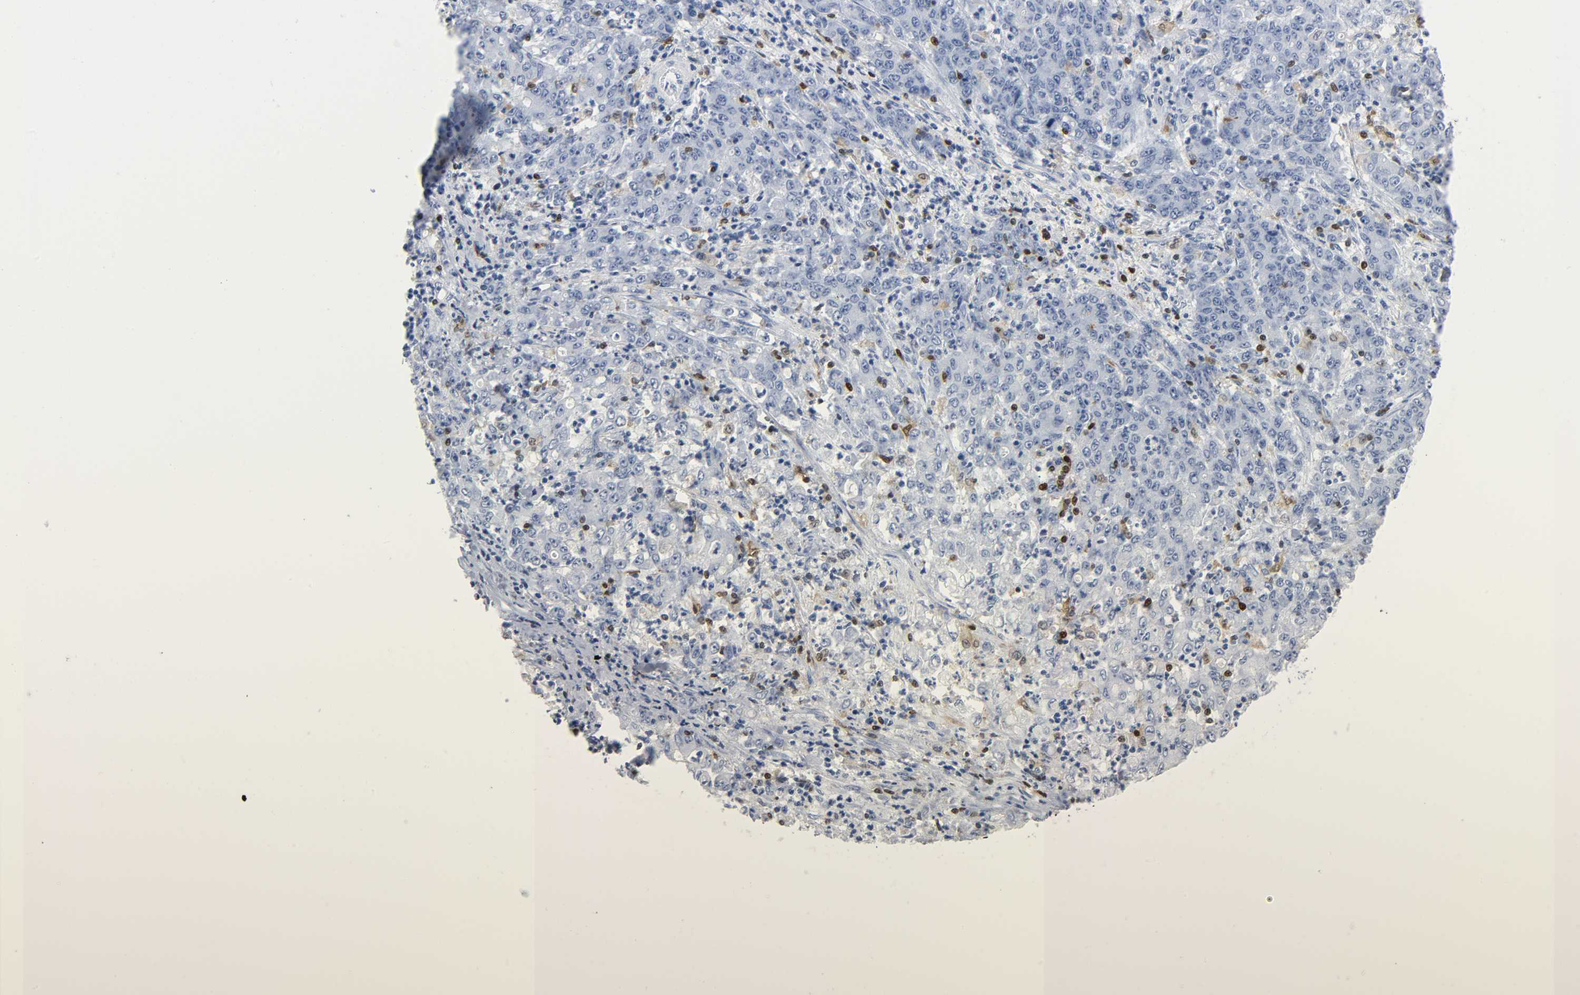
{"staining": {"intensity": "negative", "quantity": "none", "location": "none"}, "tissue": "stomach cancer", "cell_type": "Tumor cells", "image_type": "cancer", "snomed": [{"axis": "morphology", "description": "Adenocarcinoma, NOS"}, {"axis": "topography", "description": "Stomach, lower"}], "caption": "This is an immunohistochemistry micrograph of stomach cancer (adenocarcinoma). There is no expression in tumor cells.", "gene": "DOK2", "patient": {"sex": "female", "age": 71}}